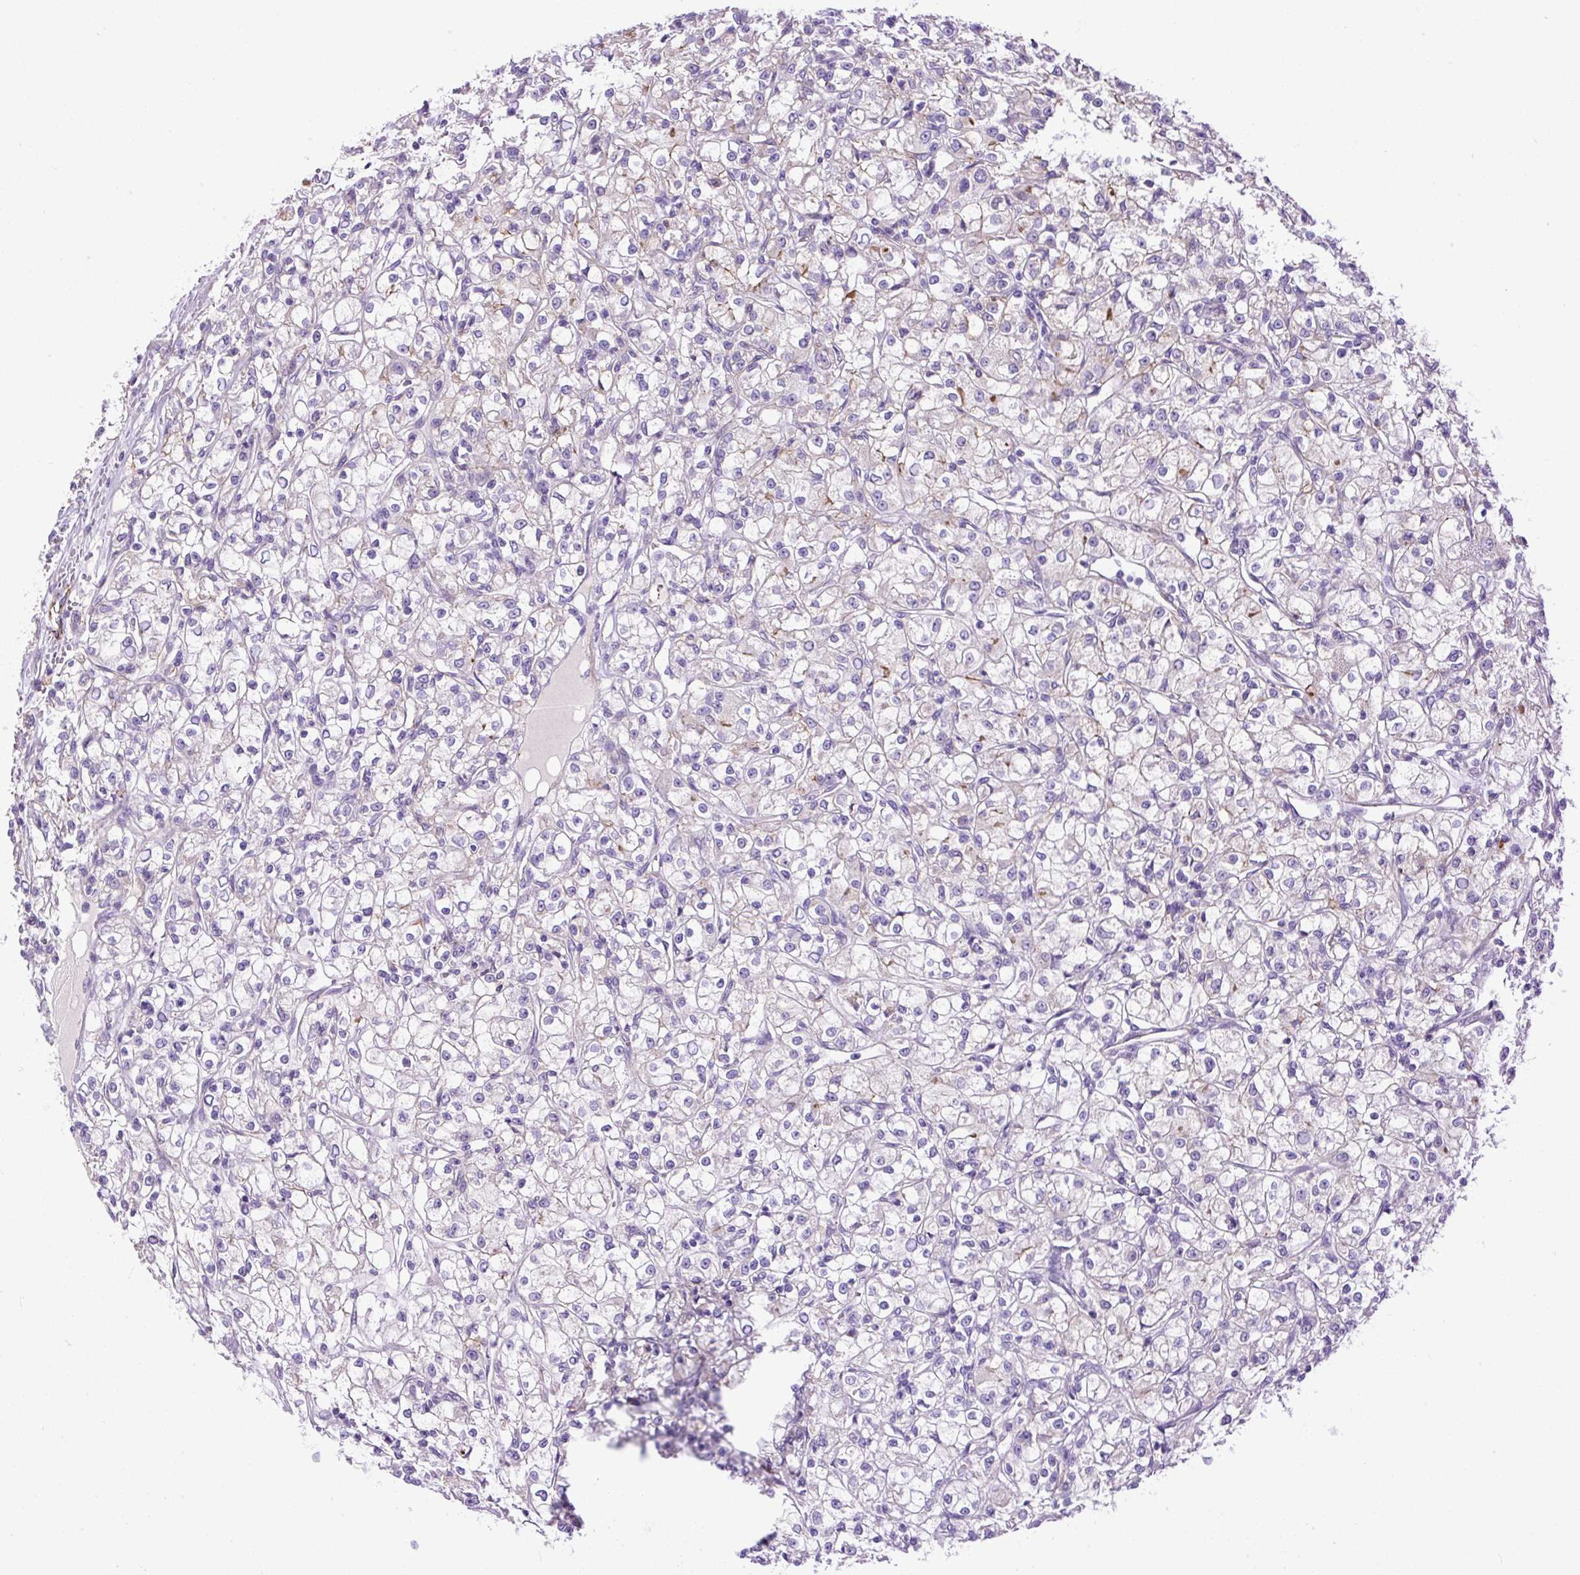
{"staining": {"intensity": "negative", "quantity": "none", "location": "none"}, "tissue": "renal cancer", "cell_type": "Tumor cells", "image_type": "cancer", "snomed": [{"axis": "morphology", "description": "Adenocarcinoma, NOS"}, {"axis": "topography", "description": "Kidney"}], "caption": "Immunohistochemistry (IHC) image of human adenocarcinoma (renal) stained for a protein (brown), which reveals no expression in tumor cells. (Stains: DAB immunohistochemistry (IHC) with hematoxylin counter stain, Microscopy: brightfield microscopy at high magnification).", "gene": "MAGEB16", "patient": {"sex": "female", "age": 59}}